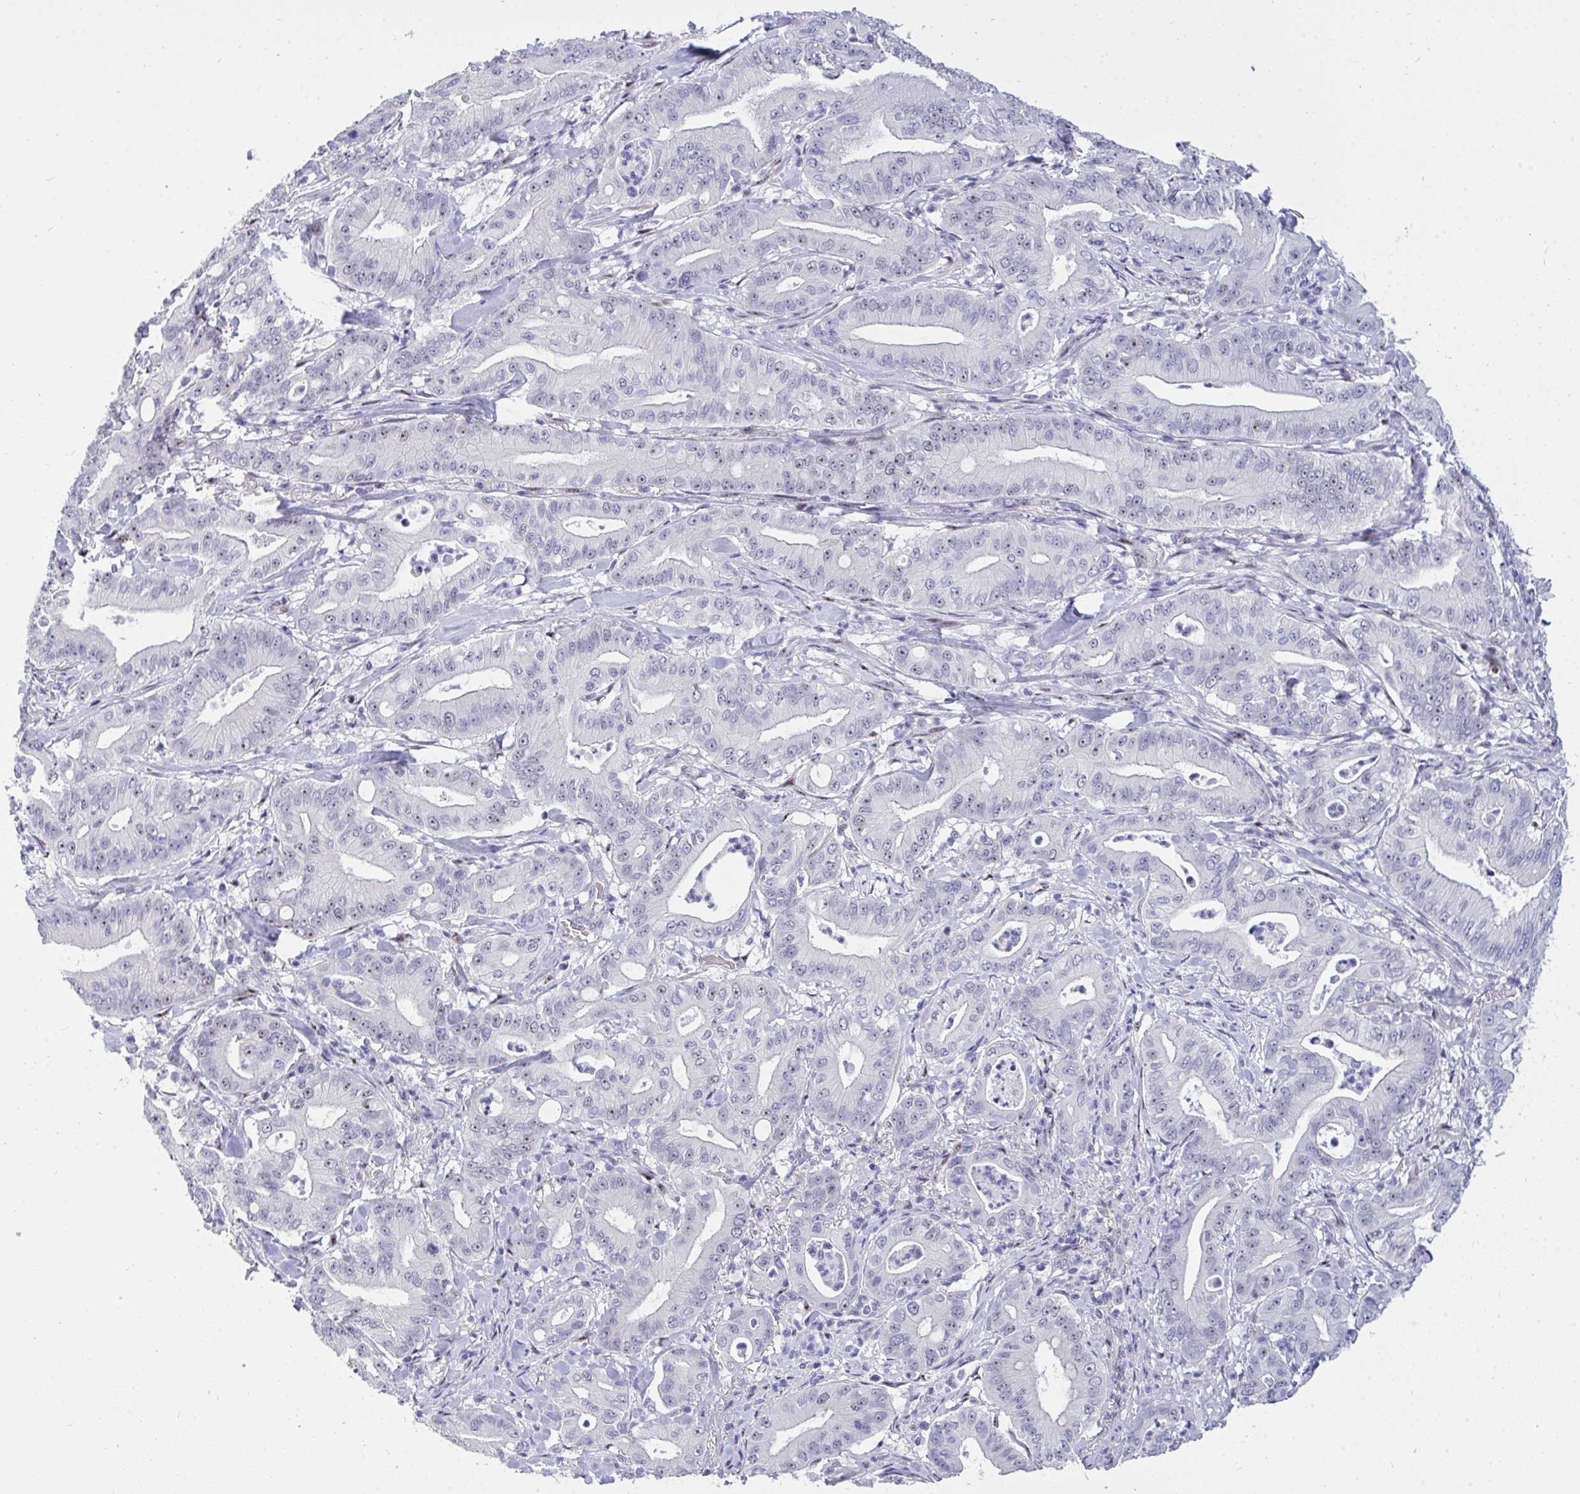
{"staining": {"intensity": "negative", "quantity": "none", "location": "none"}, "tissue": "pancreatic cancer", "cell_type": "Tumor cells", "image_type": "cancer", "snomed": [{"axis": "morphology", "description": "Adenocarcinoma, NOS"}, {"axis": "topography", "description": "Pancreas"}], "caption": "The histopathology image reveals no significant positivity in tumor cells of pancreatic cancer (adenocarcinoma).", "gene": "PLPPR3", "patient": {"sex": "male", "age": 71}}